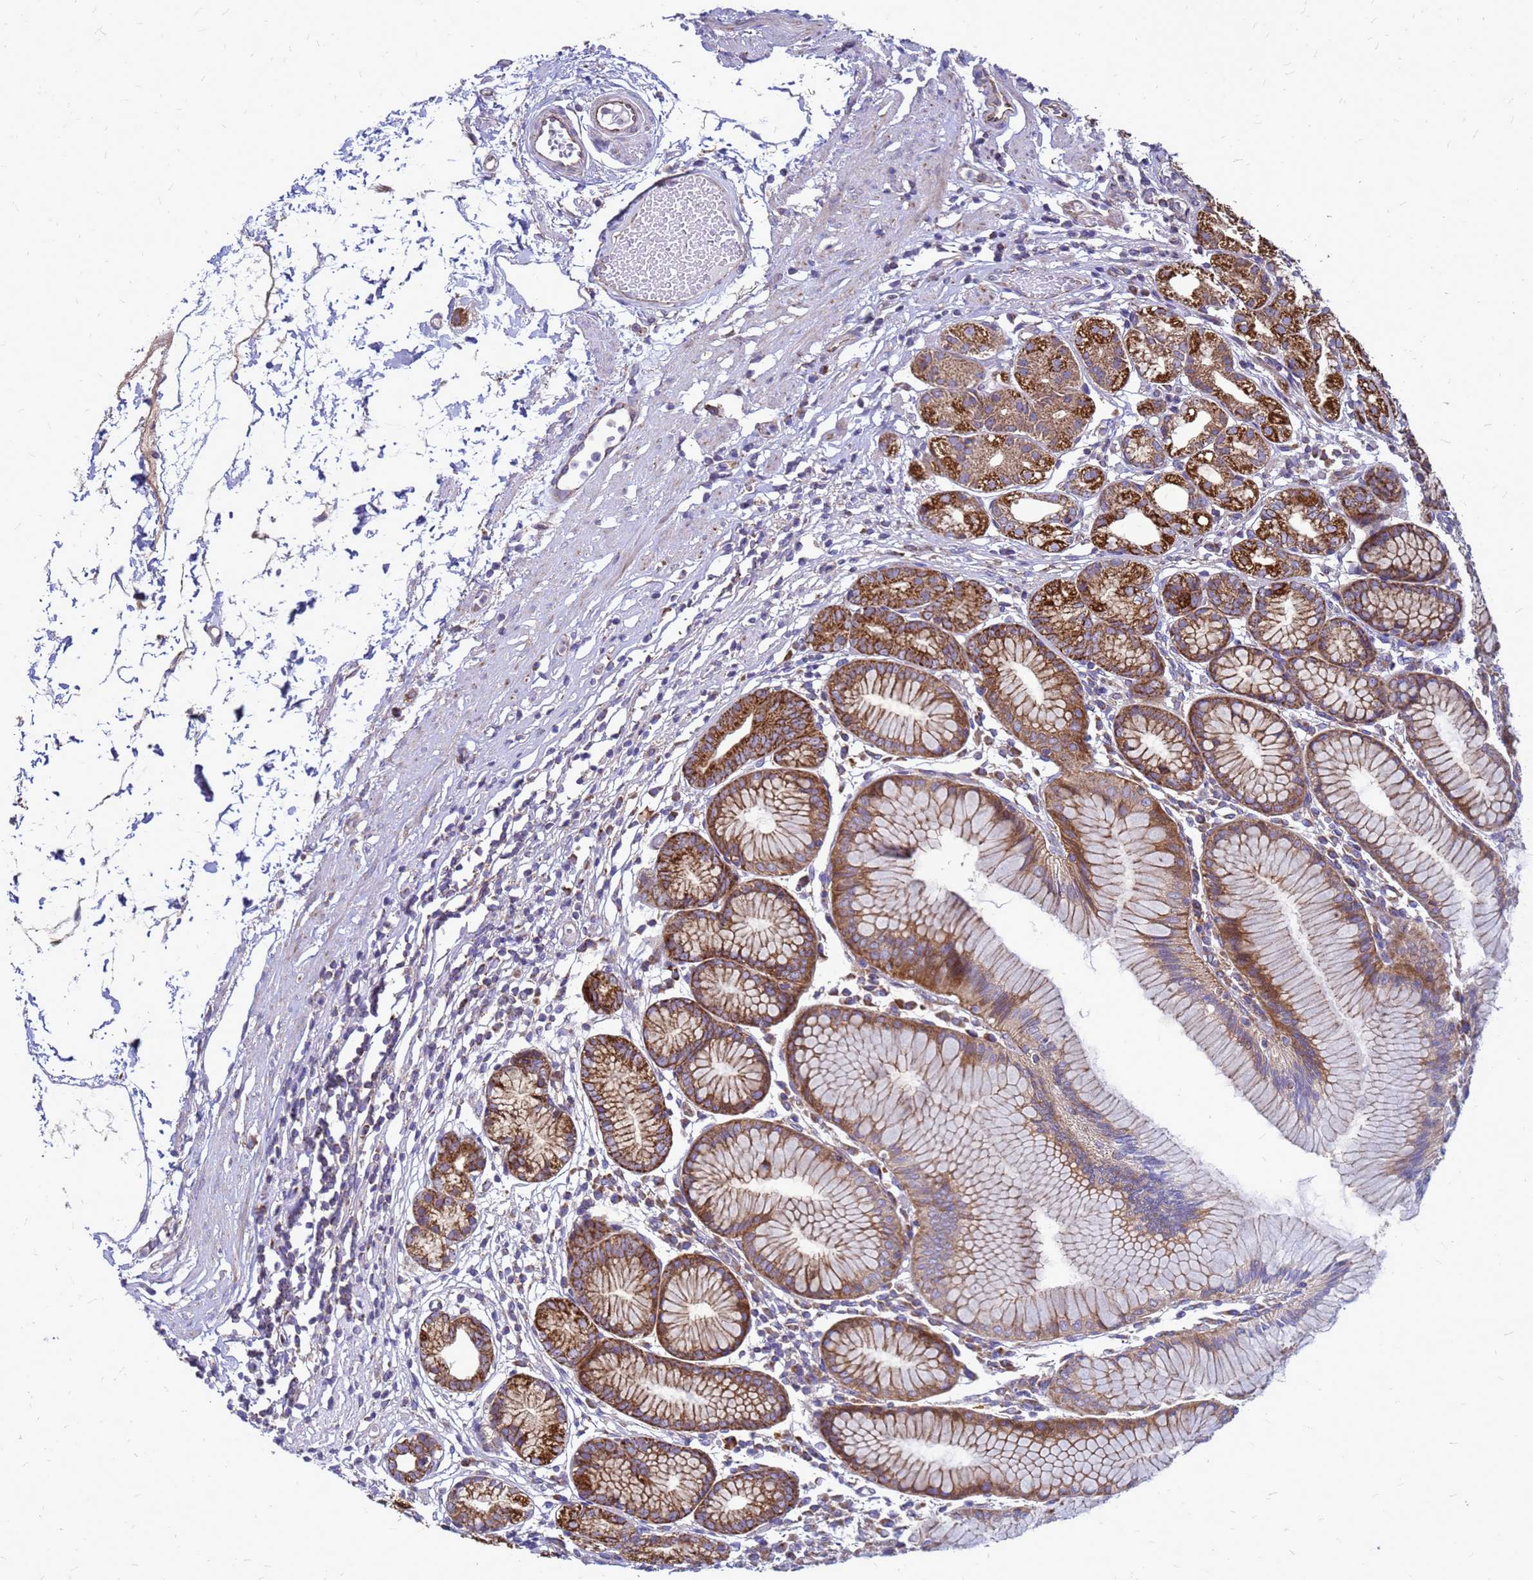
{"staining": {"intensity": "moderate", "quantity": ">75%", "location": "cytoplasmic/membranous"}, "tissue": "stomach", "cell_type": "Glandular cells", "image_type": "normal", "snomed": [{"axis": "morphology", "description": "Normal tissue, NOS"}, {"axis": "topography", "description": "Stomach"}], "caption": "Unremarkable stomach displays moderate cytoplasmic/membranous staining in approximately >75% of glandular cells, visualized by immunohistochemistry.", "gene": "FSTL4", "patient": {"sex": "female", "age": 57}}